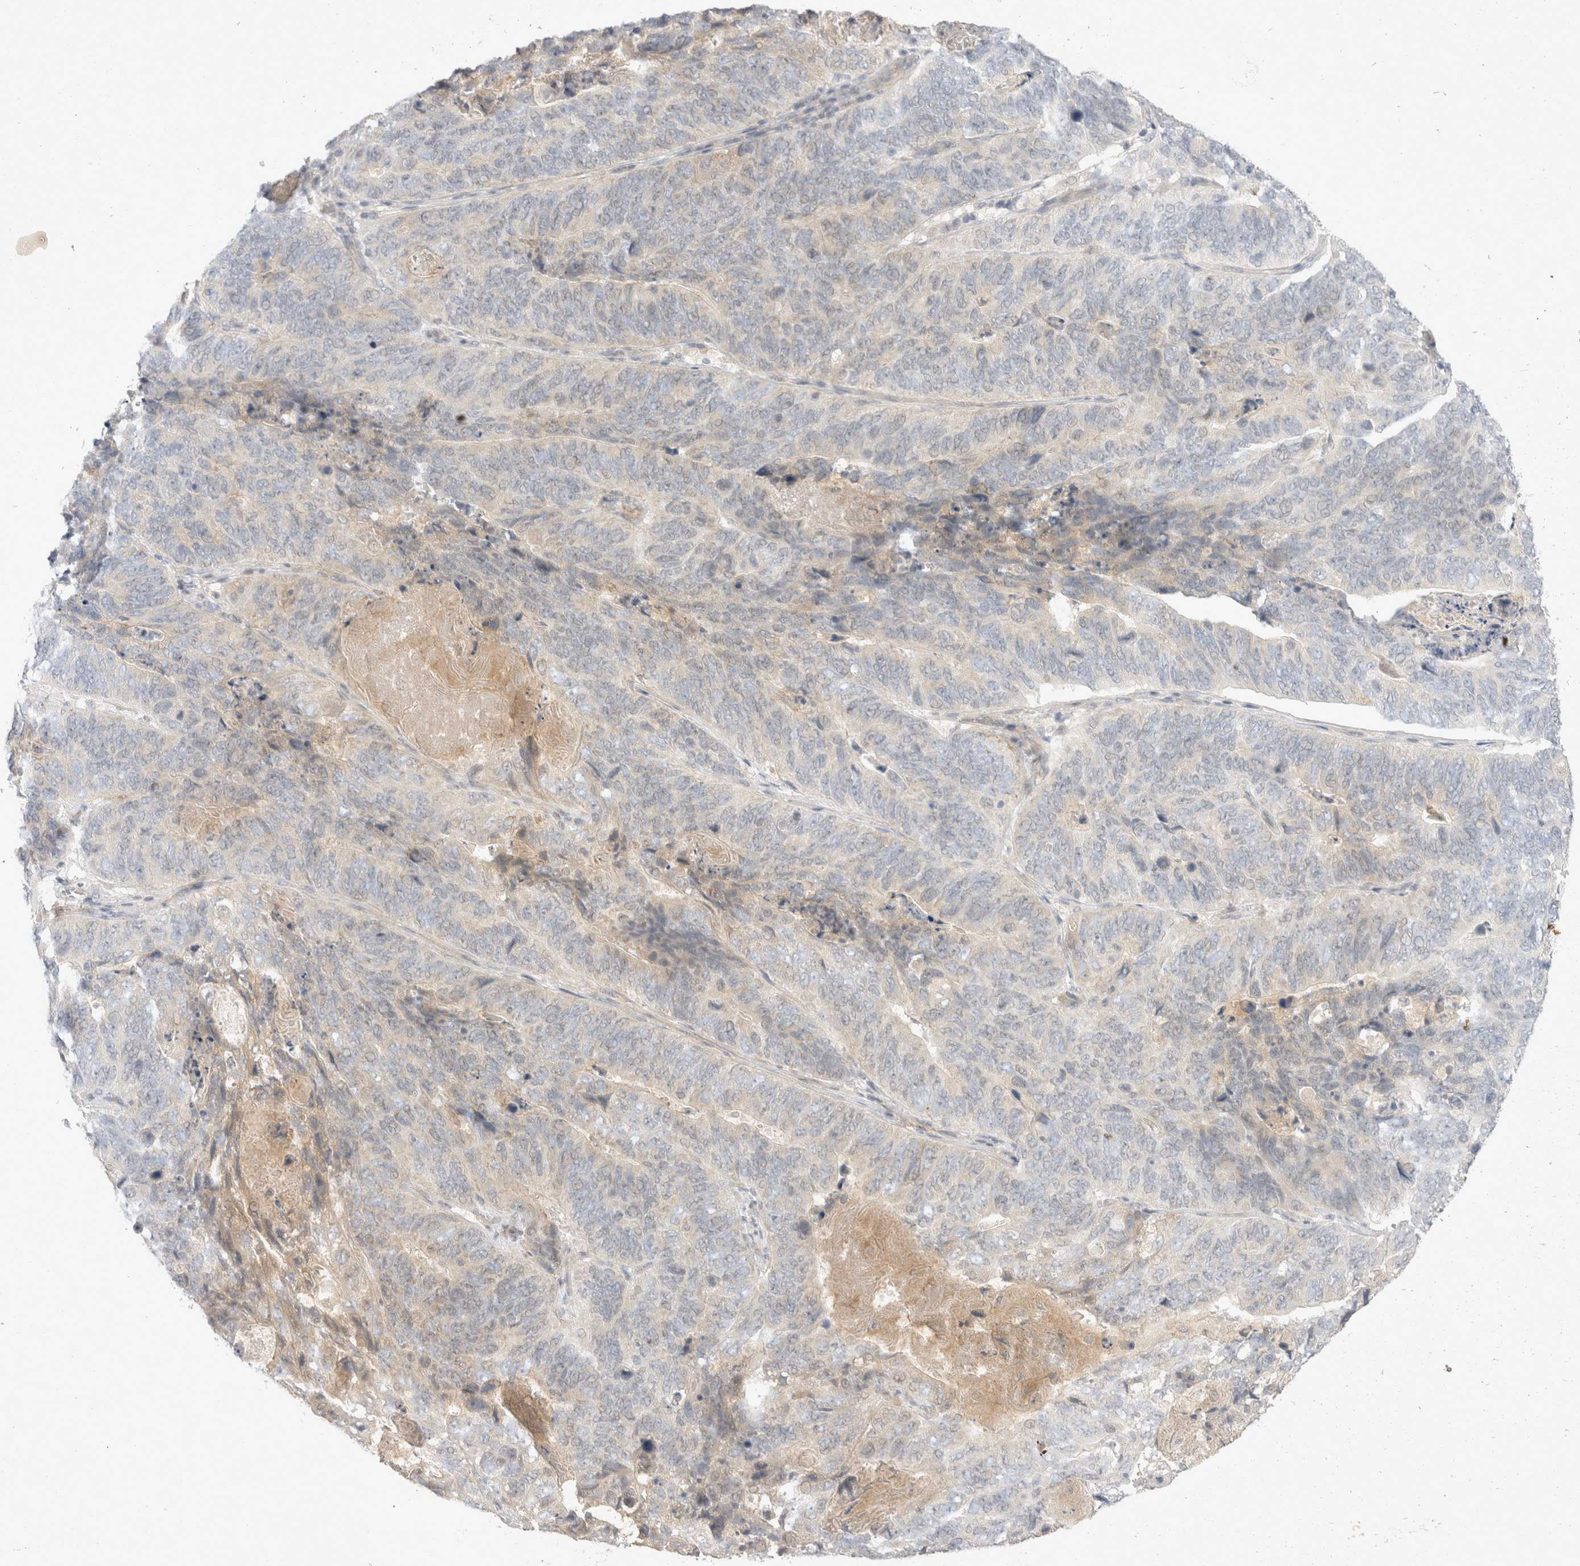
{"staining": {"intensity": "negative", "quantity": "none", "location": "none"}, "tissue": "stomach cancer", "cell_type": "Tumor cells", "image_type": "cancer", "snomed": [{"axis": "morphology", "description": "Normal tissue, NOS"}, {"axis": "morphology", "description": "Adenocarcinoma, NOS"}, {"axis": "topography", "description": "Stomach"}], "caption": "Immunohistochemistry of stomach adenocarcinoma reveals no positivity in tumor cells.", "gene": "TOM1L2", "patient": {"sex": "female", "age": 89}}